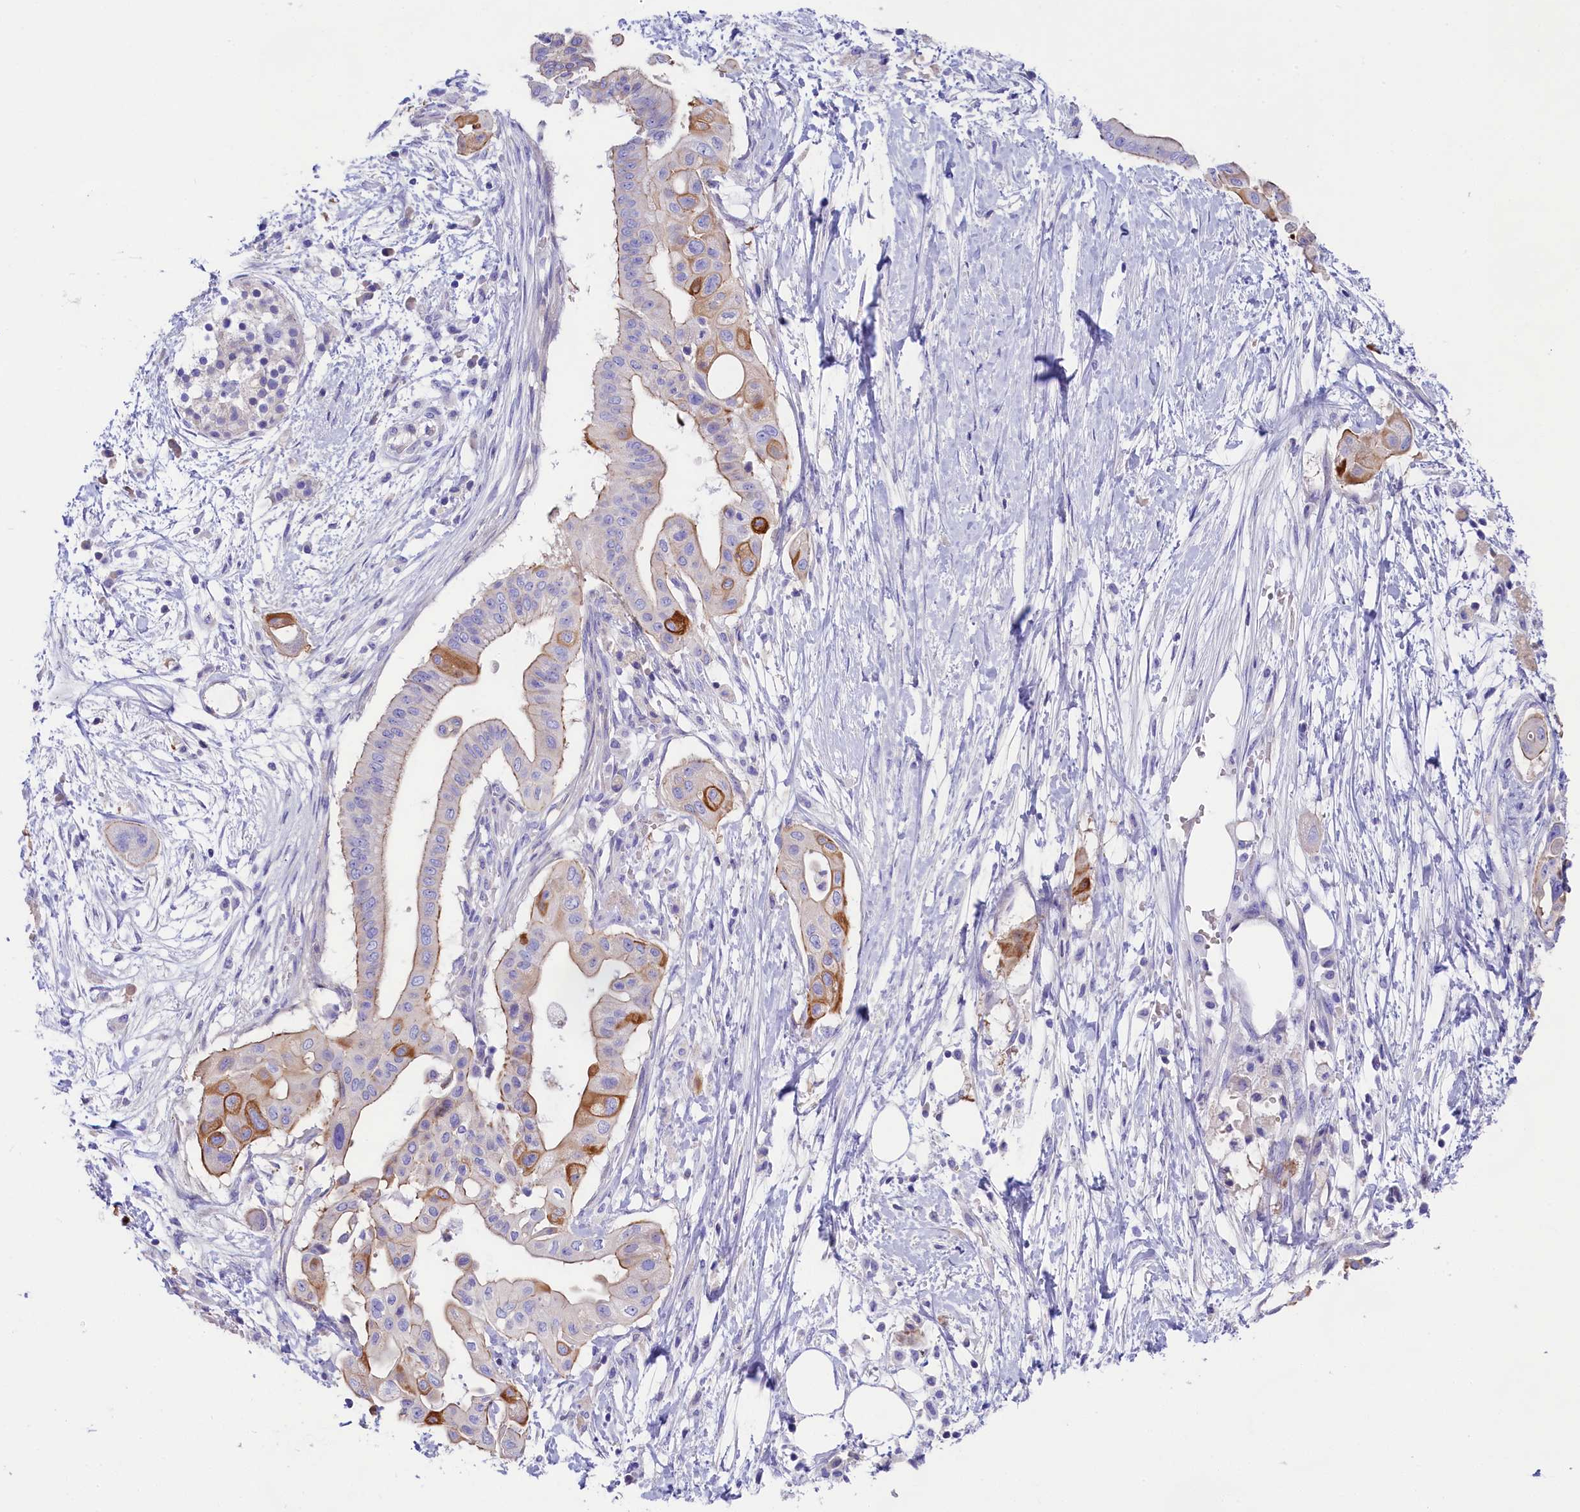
{"staining": {"intensity": "strong", "quantity": "<25%", "location": "cytoplasmic/membranous"}, "tissue": "pancreatic cancer", "cell_type": "Tumor cells", "image_type": "cancer", "snomed": [{"axis": "morphology", "description": "Adenocarcinoma, NOS"}, {"axis": "topography", "description": "Pancreas"}], "caption": "Protein expression by immunohistochemistry exhibits strong cytoplasmic/membranous expression in about <25% of tumor cells in adenocarcinoma (pancreatic).", "gene": "SULT2A1", "patient": {"sex": "male", "age": 68}}